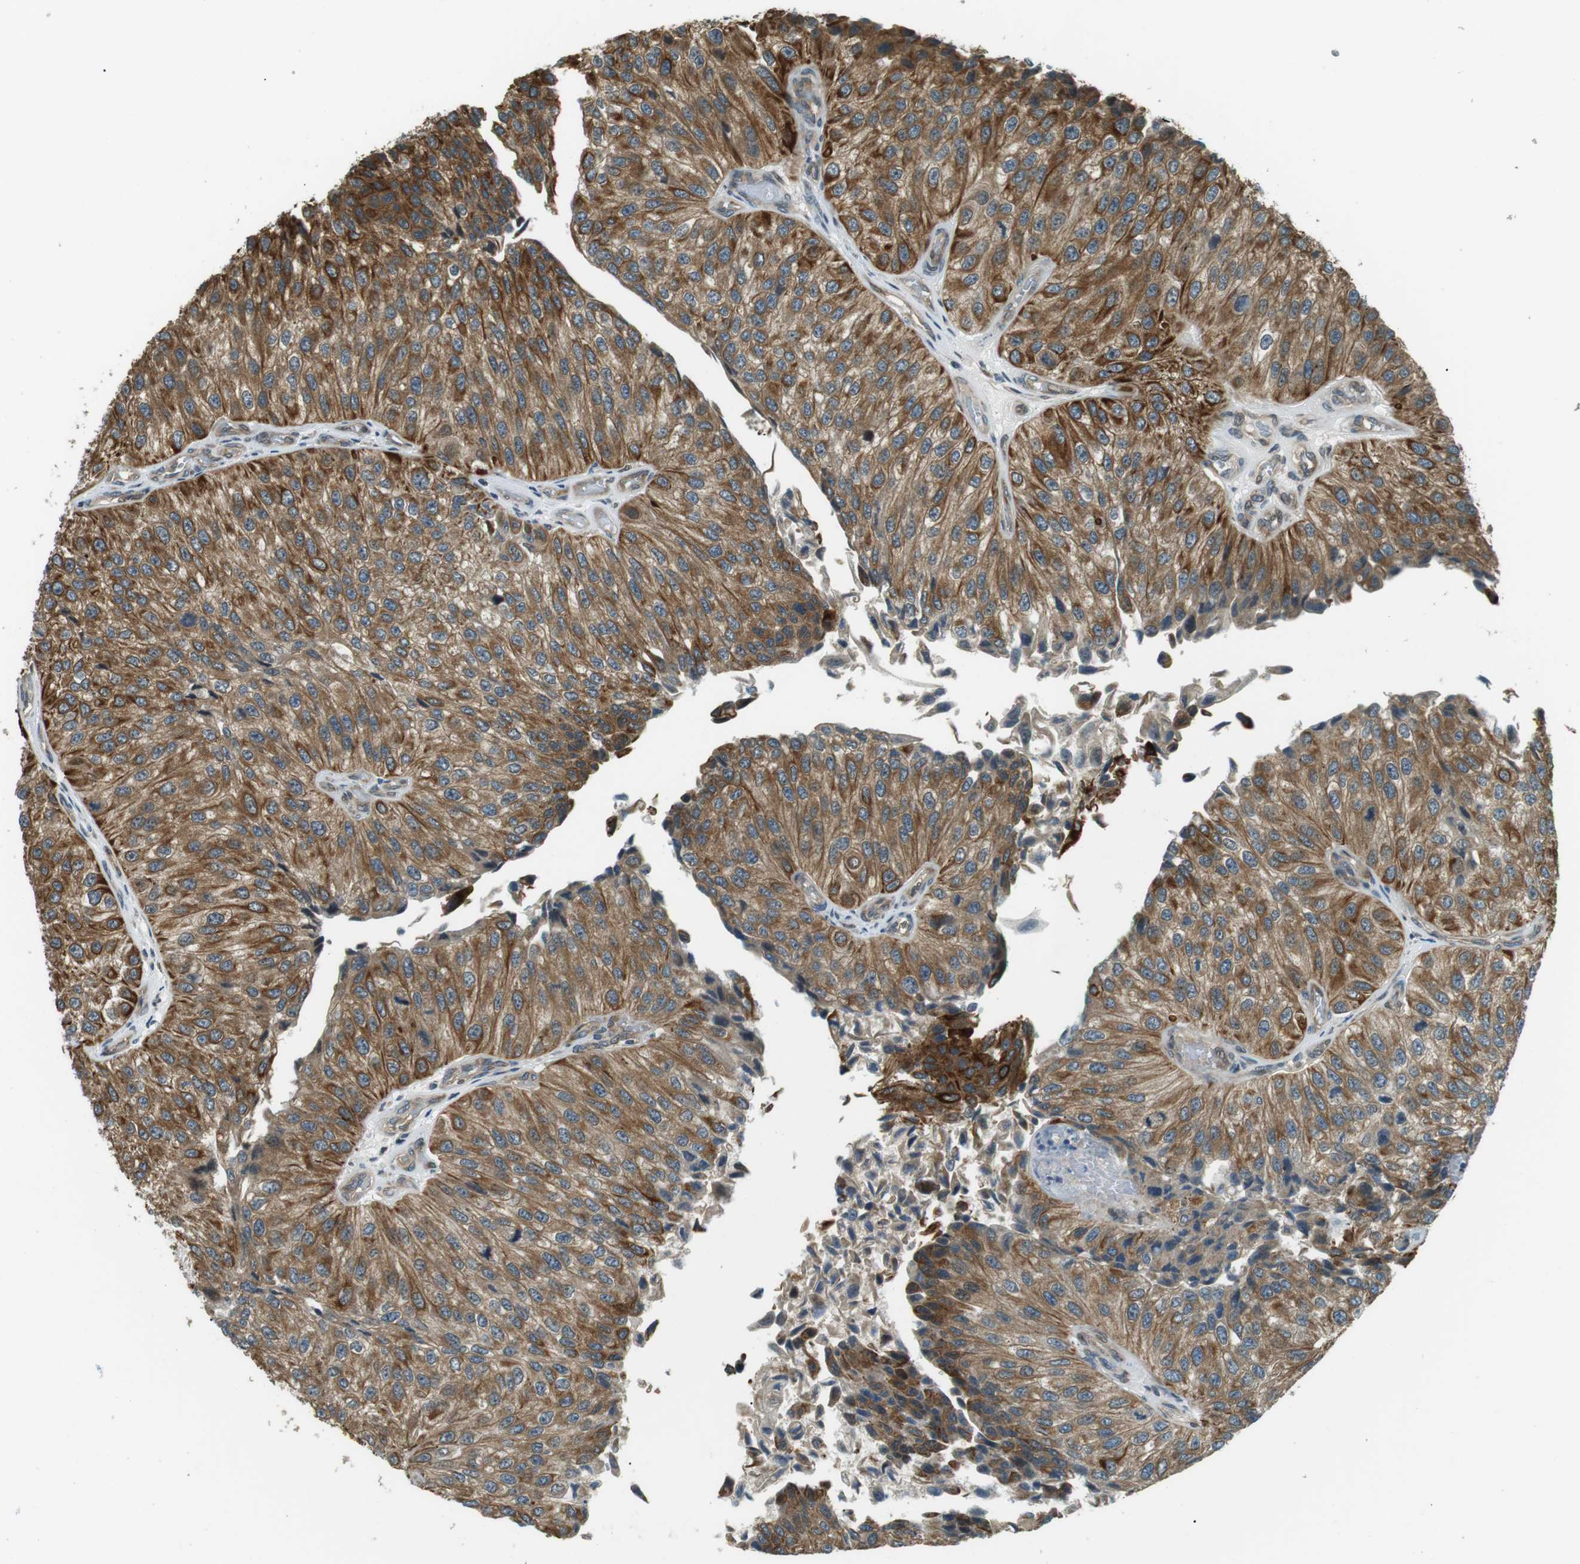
{"staining": {"intensity": "strong", "quantity": ">75%", "location": "cytoplasmic/membranous"}, "tissue": "urothelial cancer", "cell_type": "Tumor cells", "image_type": "cancer", "snomed": [{"axis": "morphology", "description": "Urothelial carcinoma, High grade"}, {"axis": "topography", "description": "Kidney"}, {"axis": "topography", "description": "Urinary bladder"}], "caption": "Immunohistochemical staining of human high-grade urothelial carcinoma displays strong cytoplasmic/membranous protein expression in about >75% of tumor cells.", "gene": "TMEM74", "patient": {"sex": "male", "age": 77}}